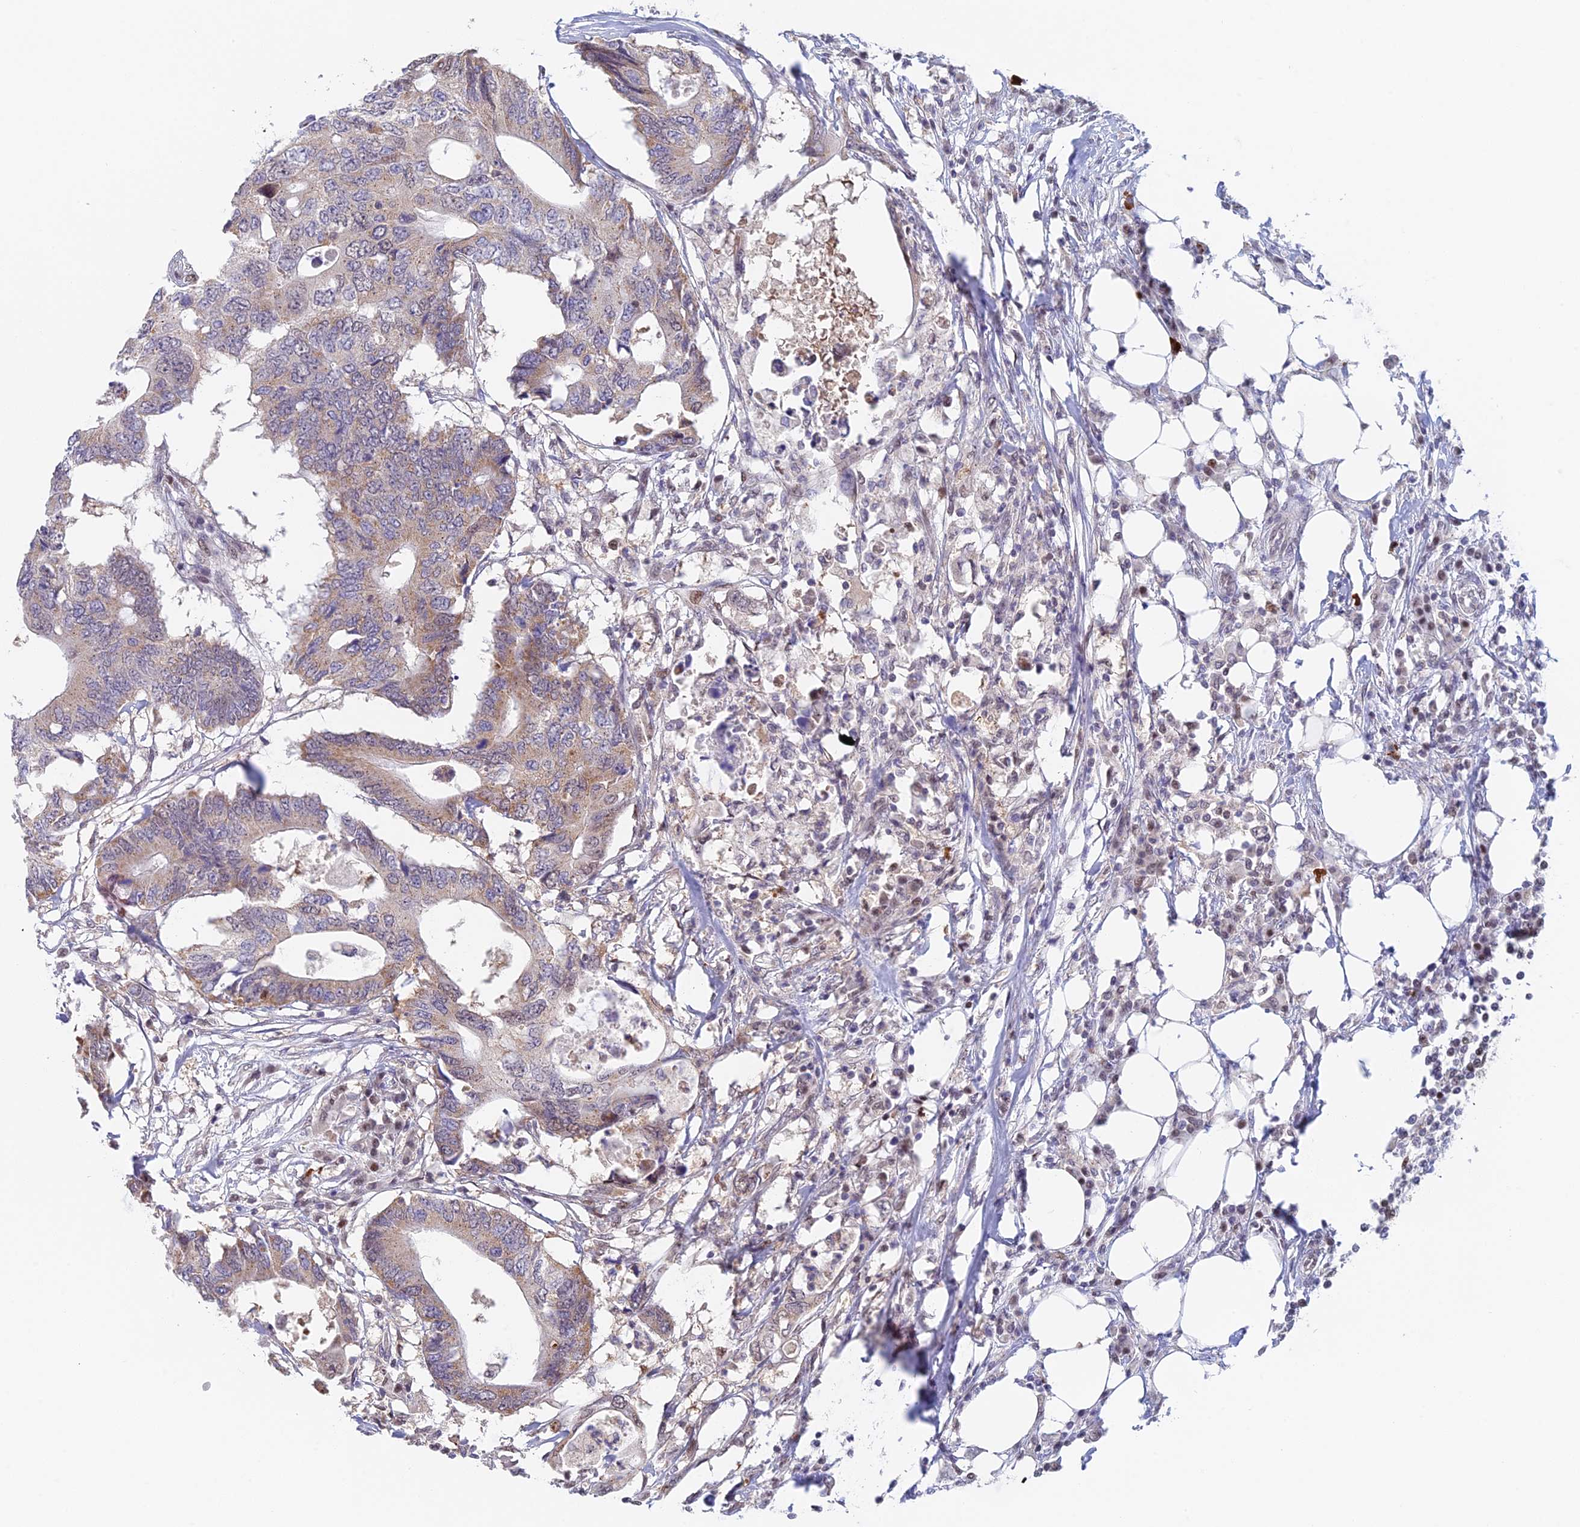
{"staining": {"intensity": "weak", "quantity": ">75%", "location": "cytoplasmic/membranous"}, "tissue": "colorectal cancer", "cell_type": "Tumor cells", "image_type": "cancer", "snomed": [{"axis": "morphology", "description": "Adenocarcinoma, NOS"}, {"axis": "topography", "description": "Colon"}], "caption": "Immunohistochemistry (DAB (3,3'-diaminobenzidine)) staining of colorectal adenocarcinoma displays weak cytoplasmic/membranous protein staining in approximately >75% of tumor cells. Using DAB (3,3'-diaminobenzidine) (brown) and hematoxylin (blue) stains, captured at high magnification using brightfield microscopy.", "gene": "MRPL17", "patient": {"sex": "male", "age": 71}}